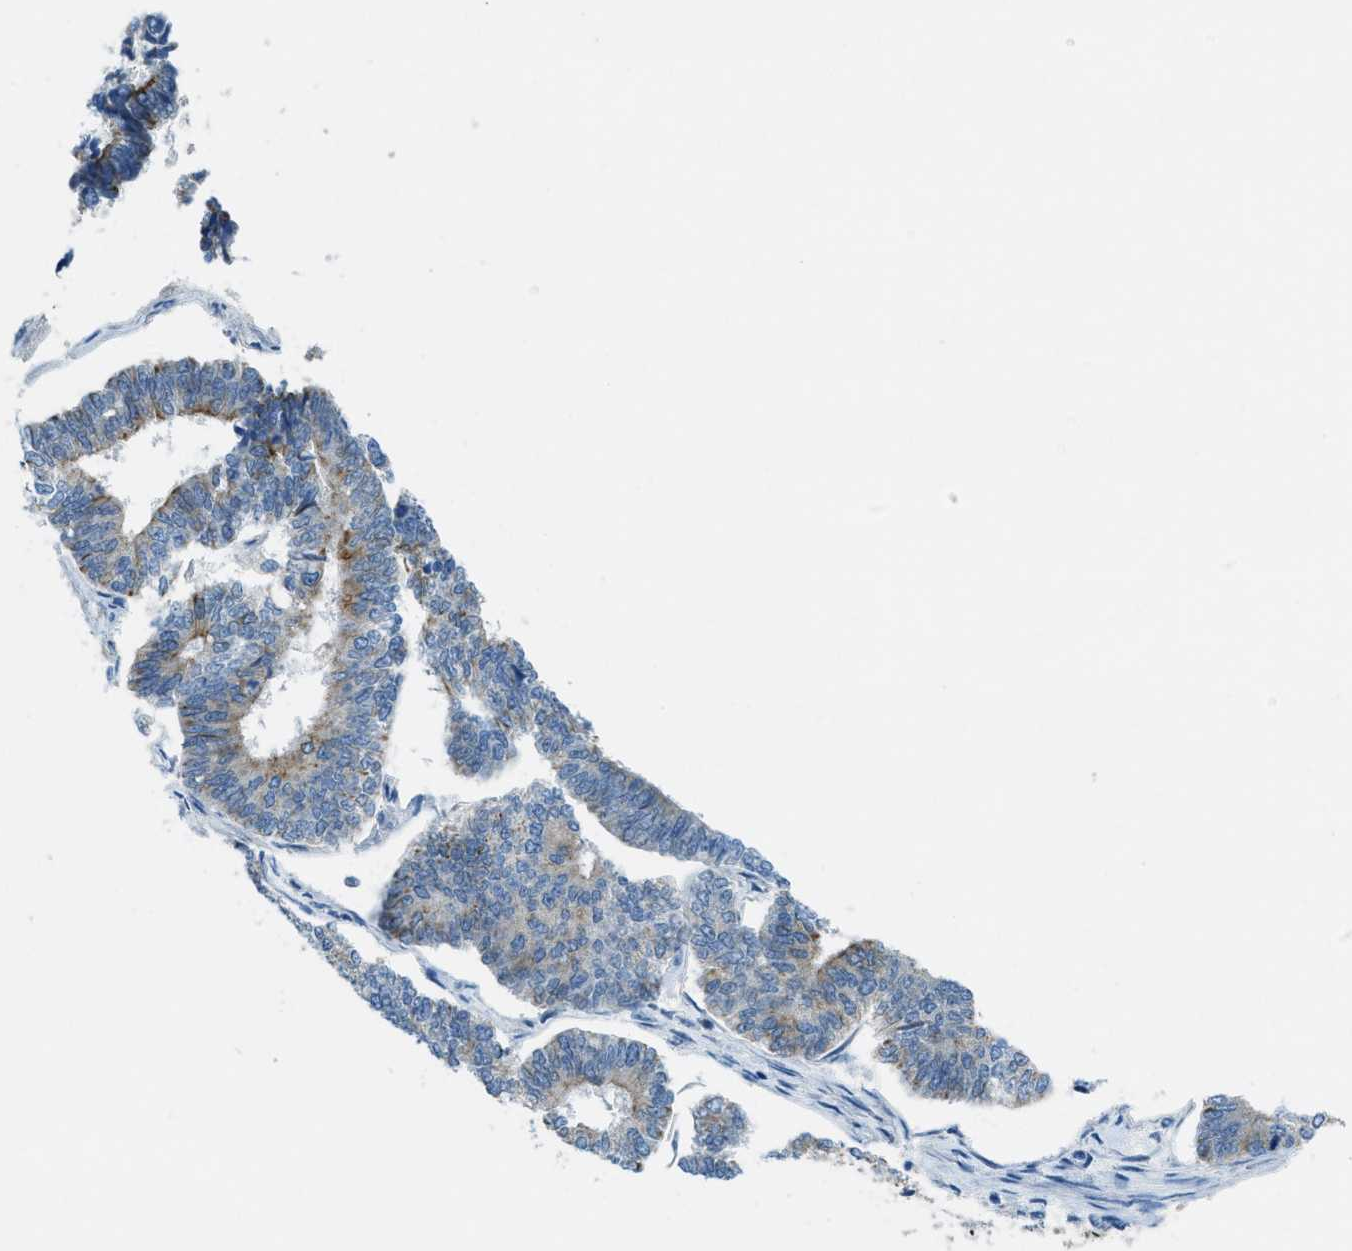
{"staining": {"intensity": "moderate", "quantity": "<25%", "location": "cytoplasmic/membranous"}, "tissue": "endometrial cancer", "cell_type": "Tumor cells", "image_type": "cancer", "snomed": [{"axis": "morphology", "description": "Adenocarcinoma, NOS"}, {"axis": "topography", "description": "Endometrium"}], "caption": "Immunohistochemical staining of human adenocarcinoma (endometrial) shows low levels of moderate cytoplasmic/membranous staining in approximately <25% of tumor cells.", "gene": "KLHL8", "patient": {"sex": "female", "age": 70}}